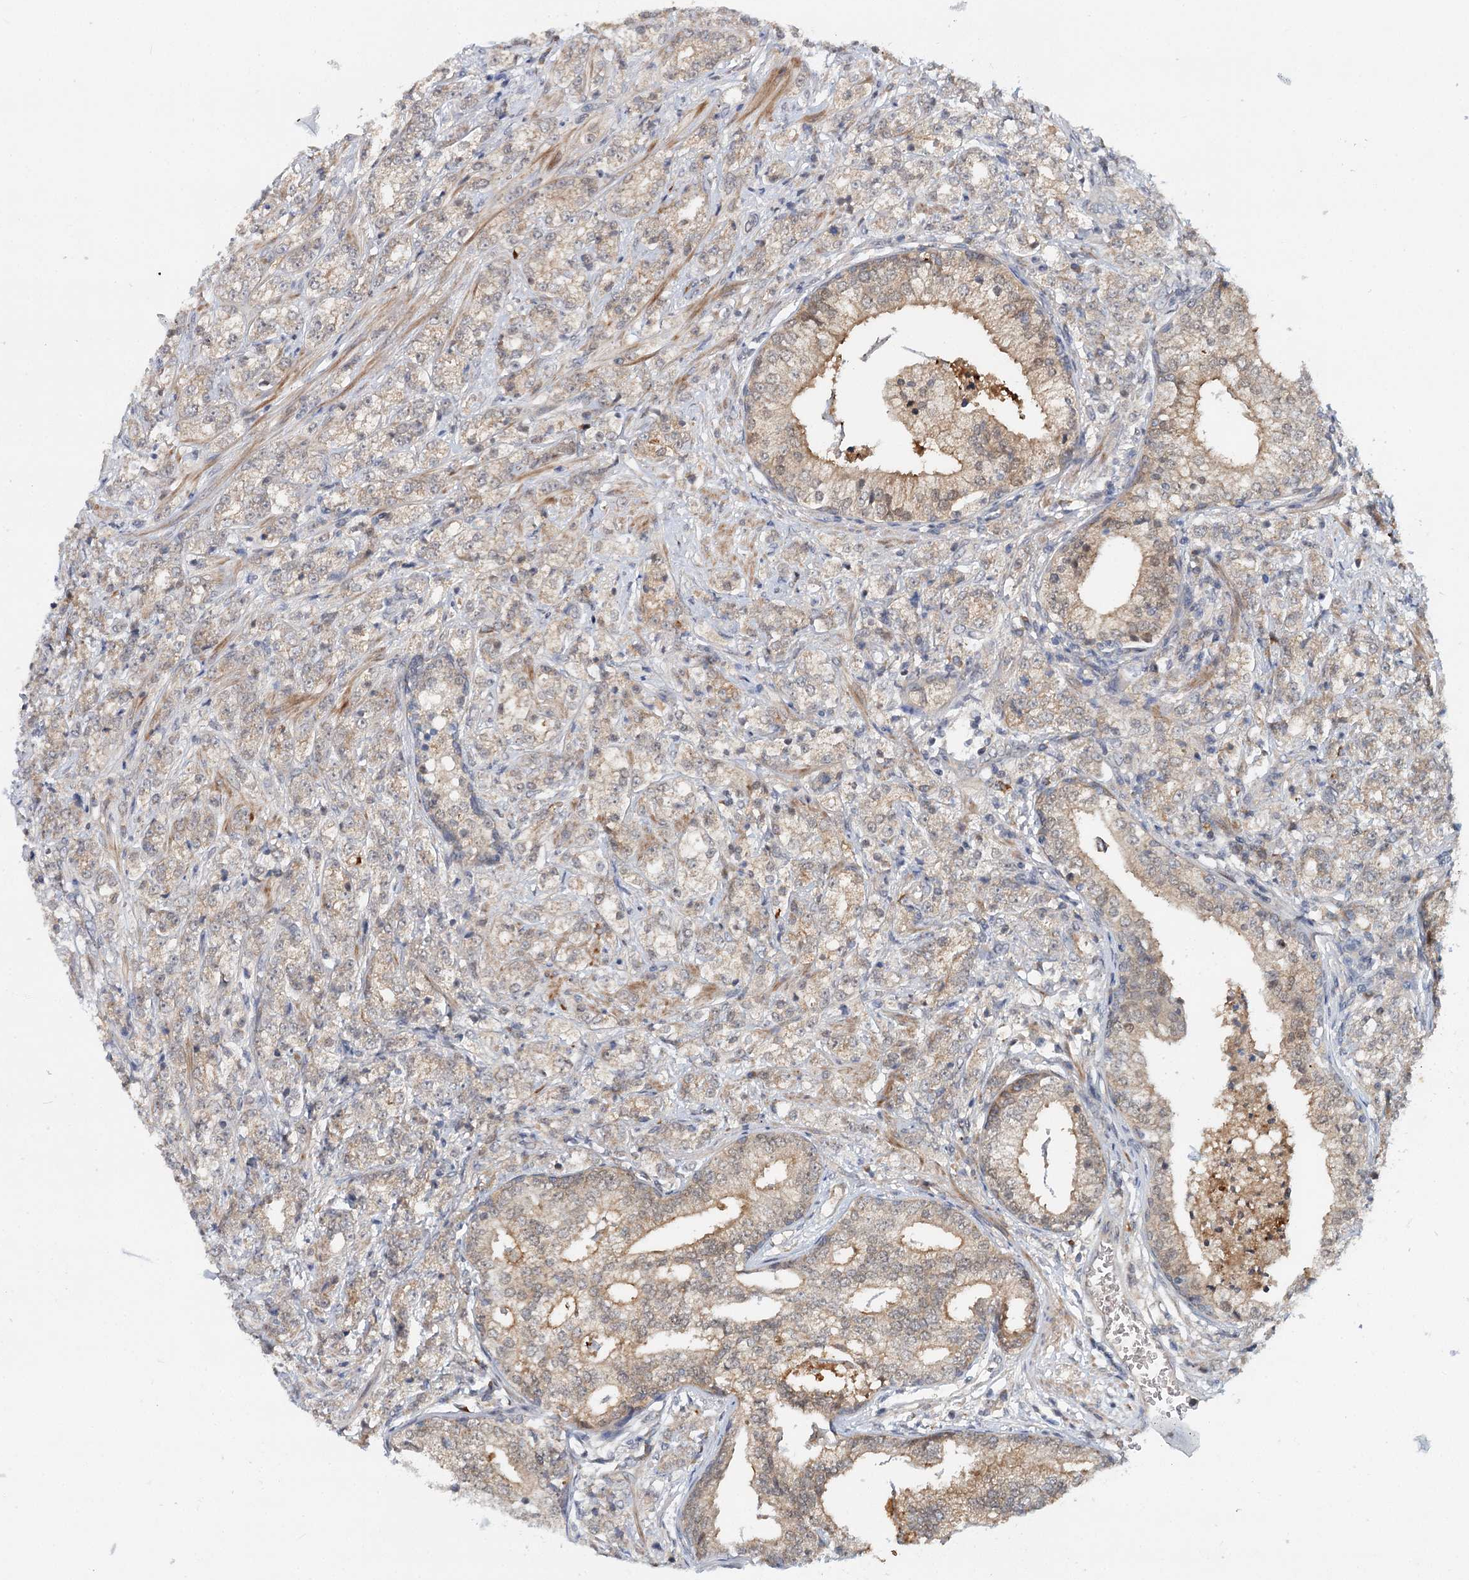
{"staining": {"intensity": "moderate", "quantity": ">75%", "location": "cytoplasmic/membranous"}, "tissue": "prostate cancer", "cell_type": "Tumor cells", "image_type": "cancer", "snomed": [{"axis": "morphology", "description": "Adenocarcinoma, High grade"}, {"axis": "topography", "description": "Prostate"}], "caption": "The micrograph displays immunohistochemical staining of prostate cancer. There is moderate cytoplasmic/membranous staining is present in about >75% of tumor cells.", "gene": "AP3B1", "patient": {"sex": "male", "age": 69}}